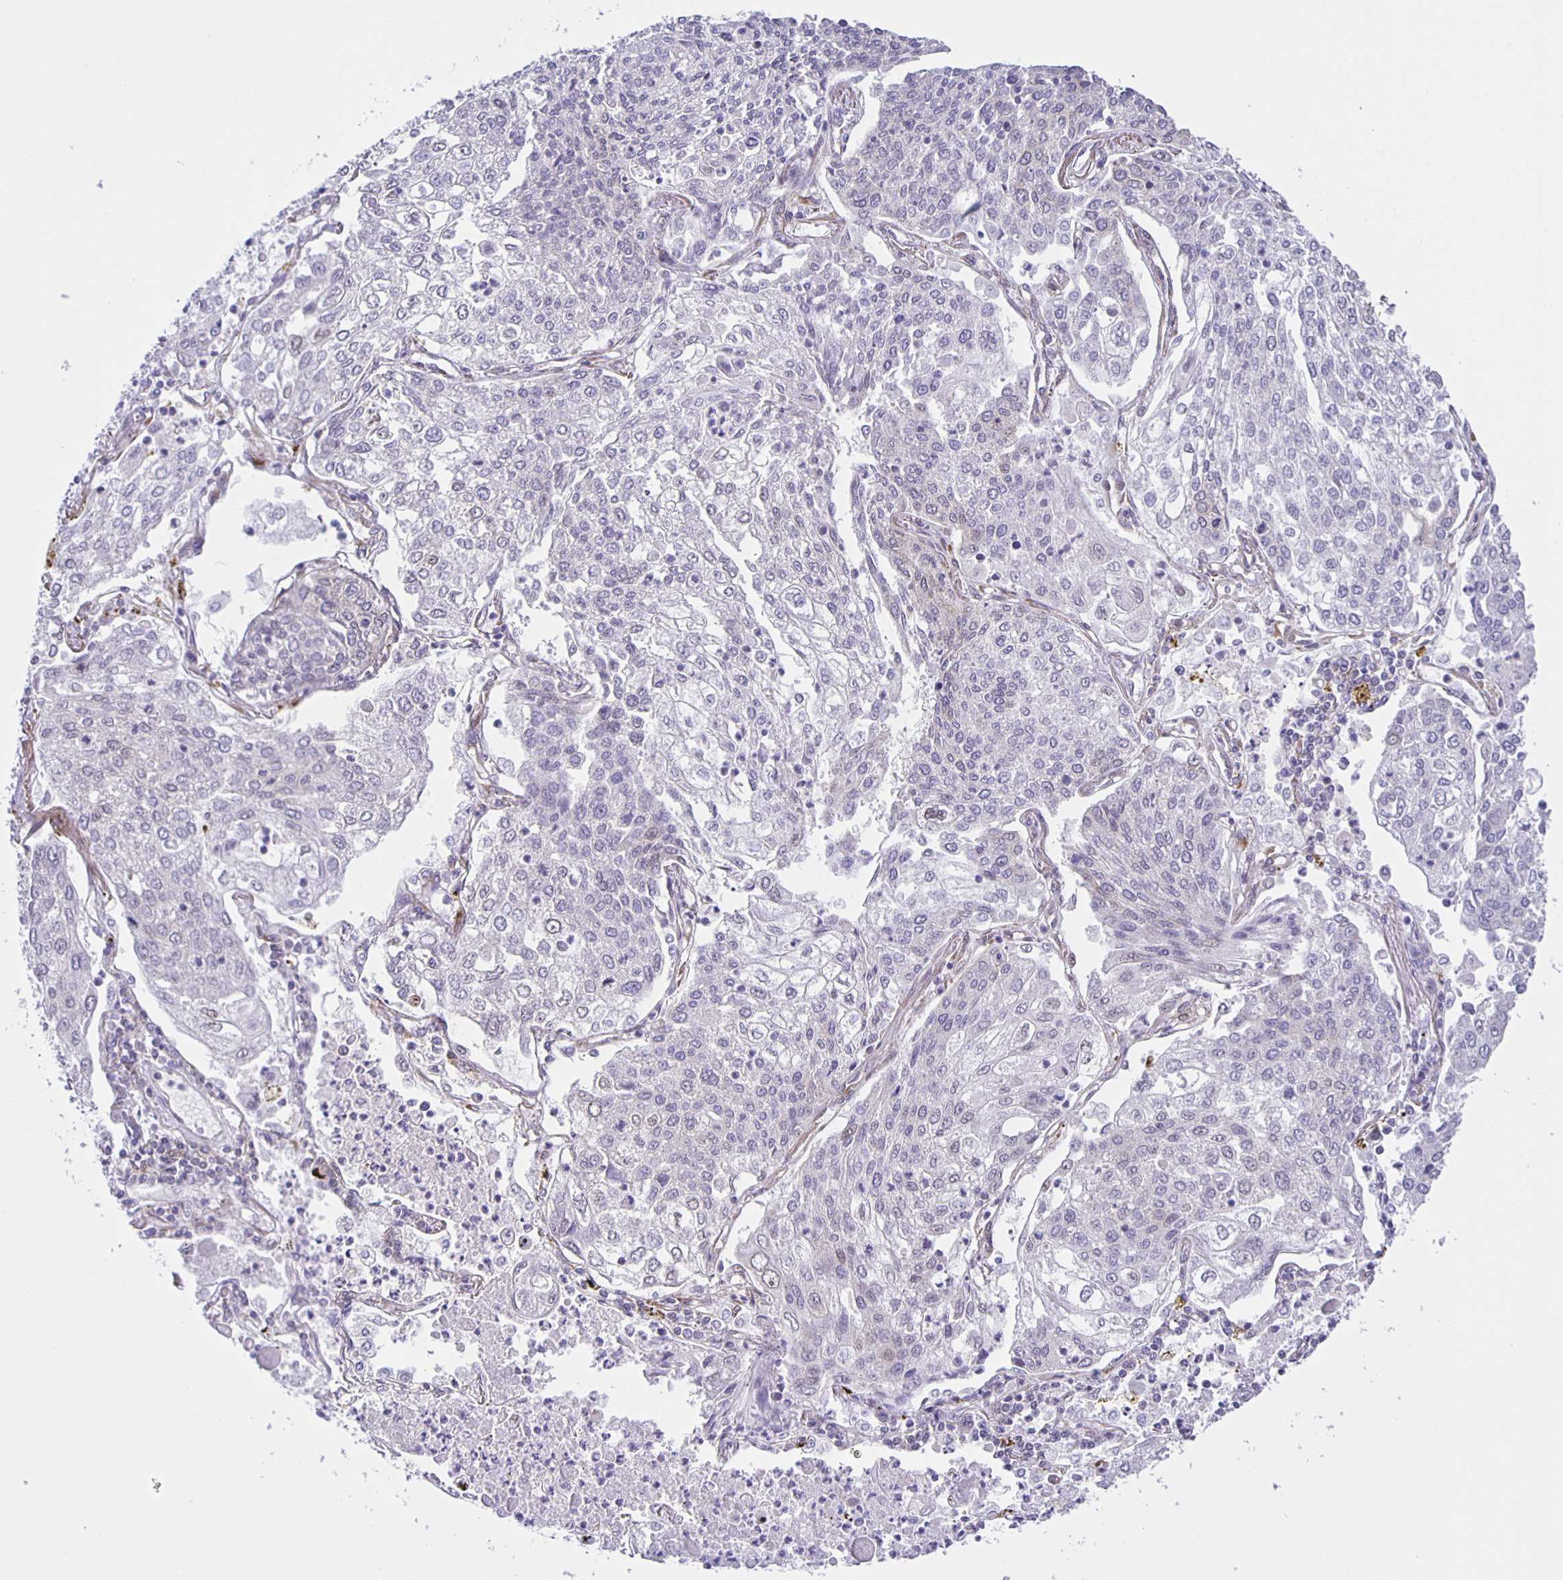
{"staining": {"intensity": "negative", "quantity": "none", "location": "none"}, "tissue": "lung cancer", "cell_type": "Tumor cells", "image_type": "cancer", "snomed": [{"axis": "morphology", "description": "Squamous cell carcinoma, NOS"}, {"axis": "topography", "description": "Lung"}], "caption": "Histopathology image shows no significant protein expression in tumor cells of lung cancer.", "gene": "ZRANB2", "patient": {"sex": "male", "age": 74}}